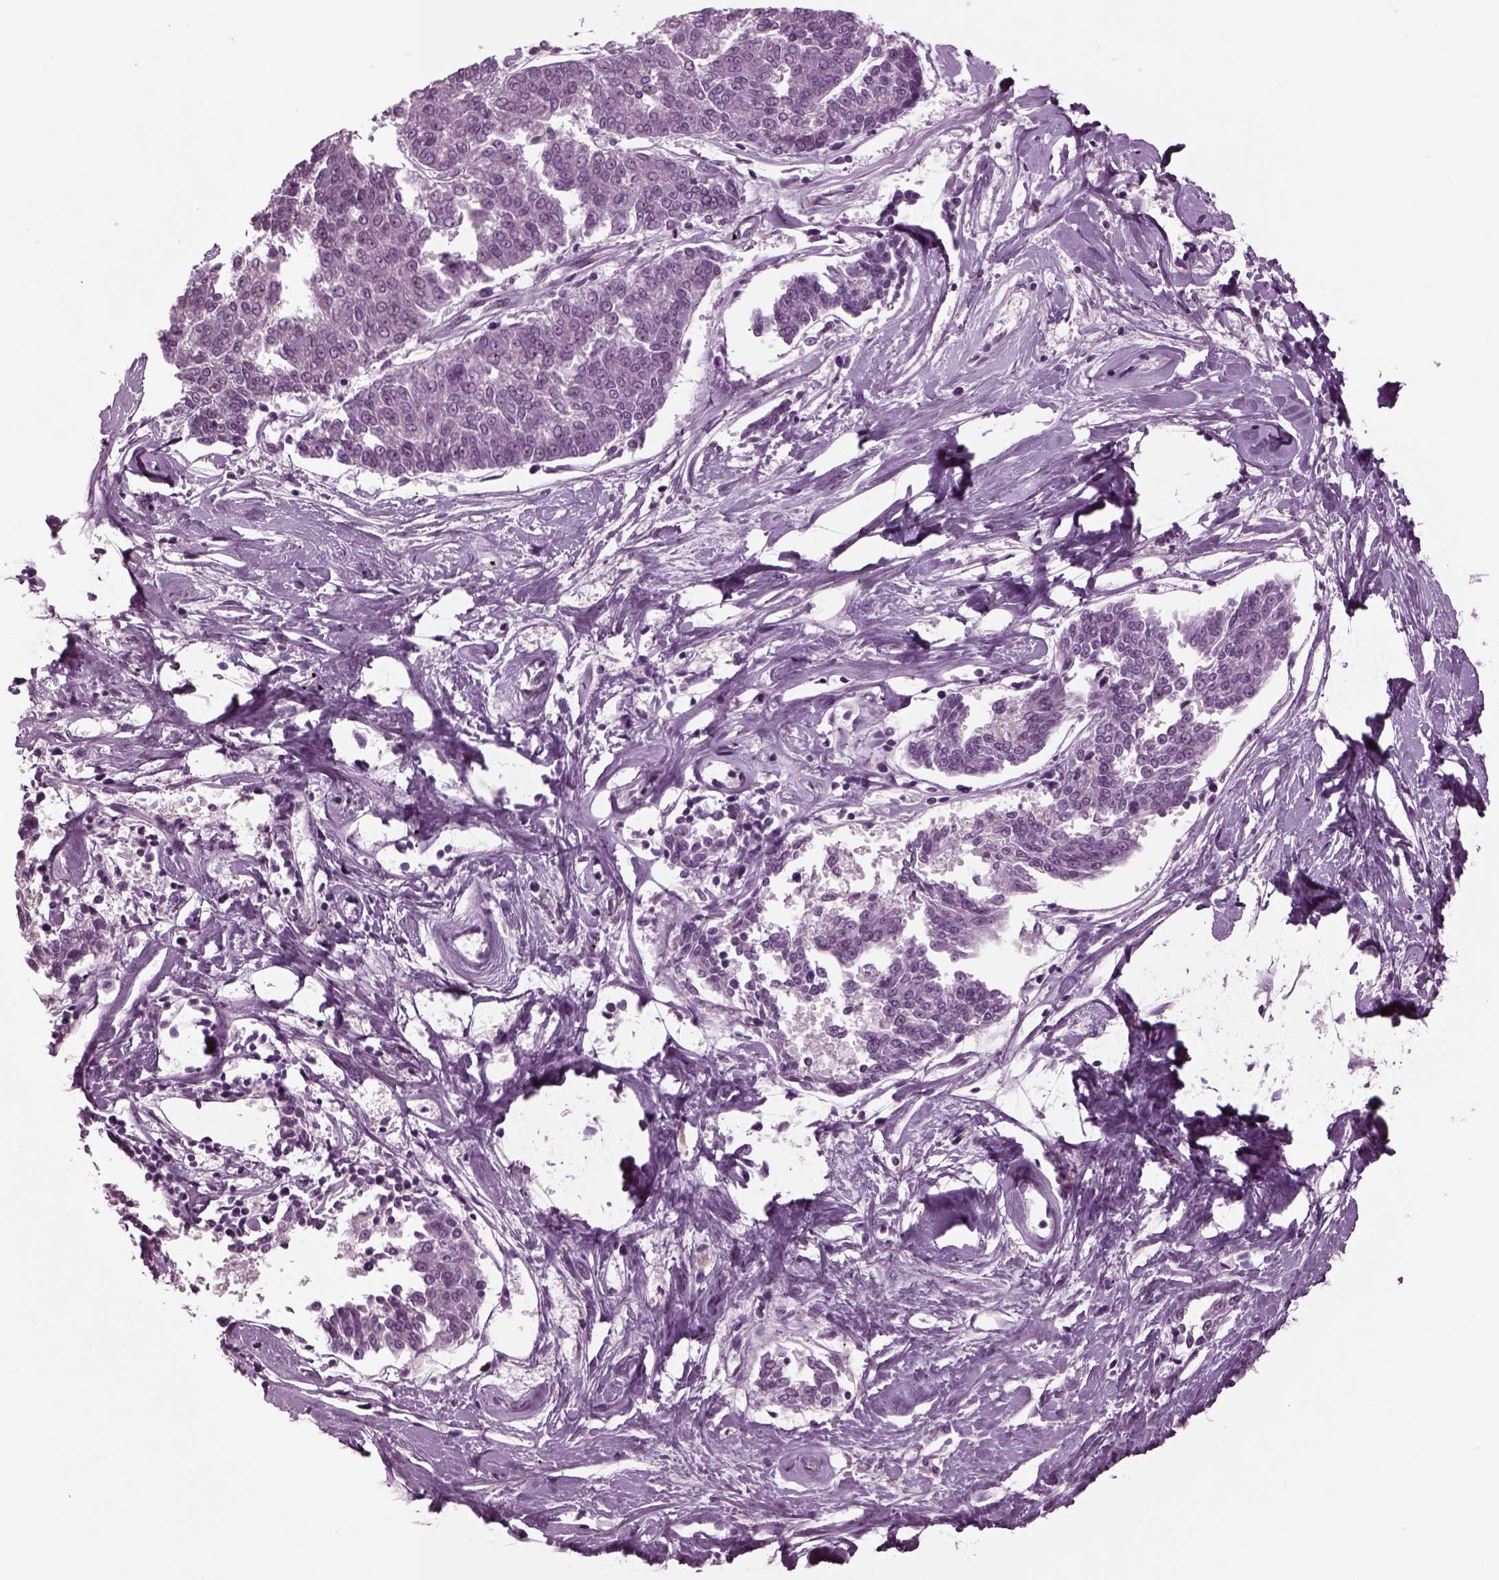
{"staining": {"intensity": "negative", "quantity": "none", "location": "none"}, "tissue": "melanoma", "cell_type": "Tumor cells", "image_type": "cancer", "snomed": [{"axis": "morphology", "description": "Malignant melanoma, NOS"}, {"axis": "topography", "description": "Skin"}], "caption": "This is a photomicrograph of IHC staining of melanoma, which shows no expression in tumor cells. (DAB (3,3'-diaminobenzidine) IHC, high magnification).", "gene": "ODF3", "patient": {"sex": "female", "age": 72}}